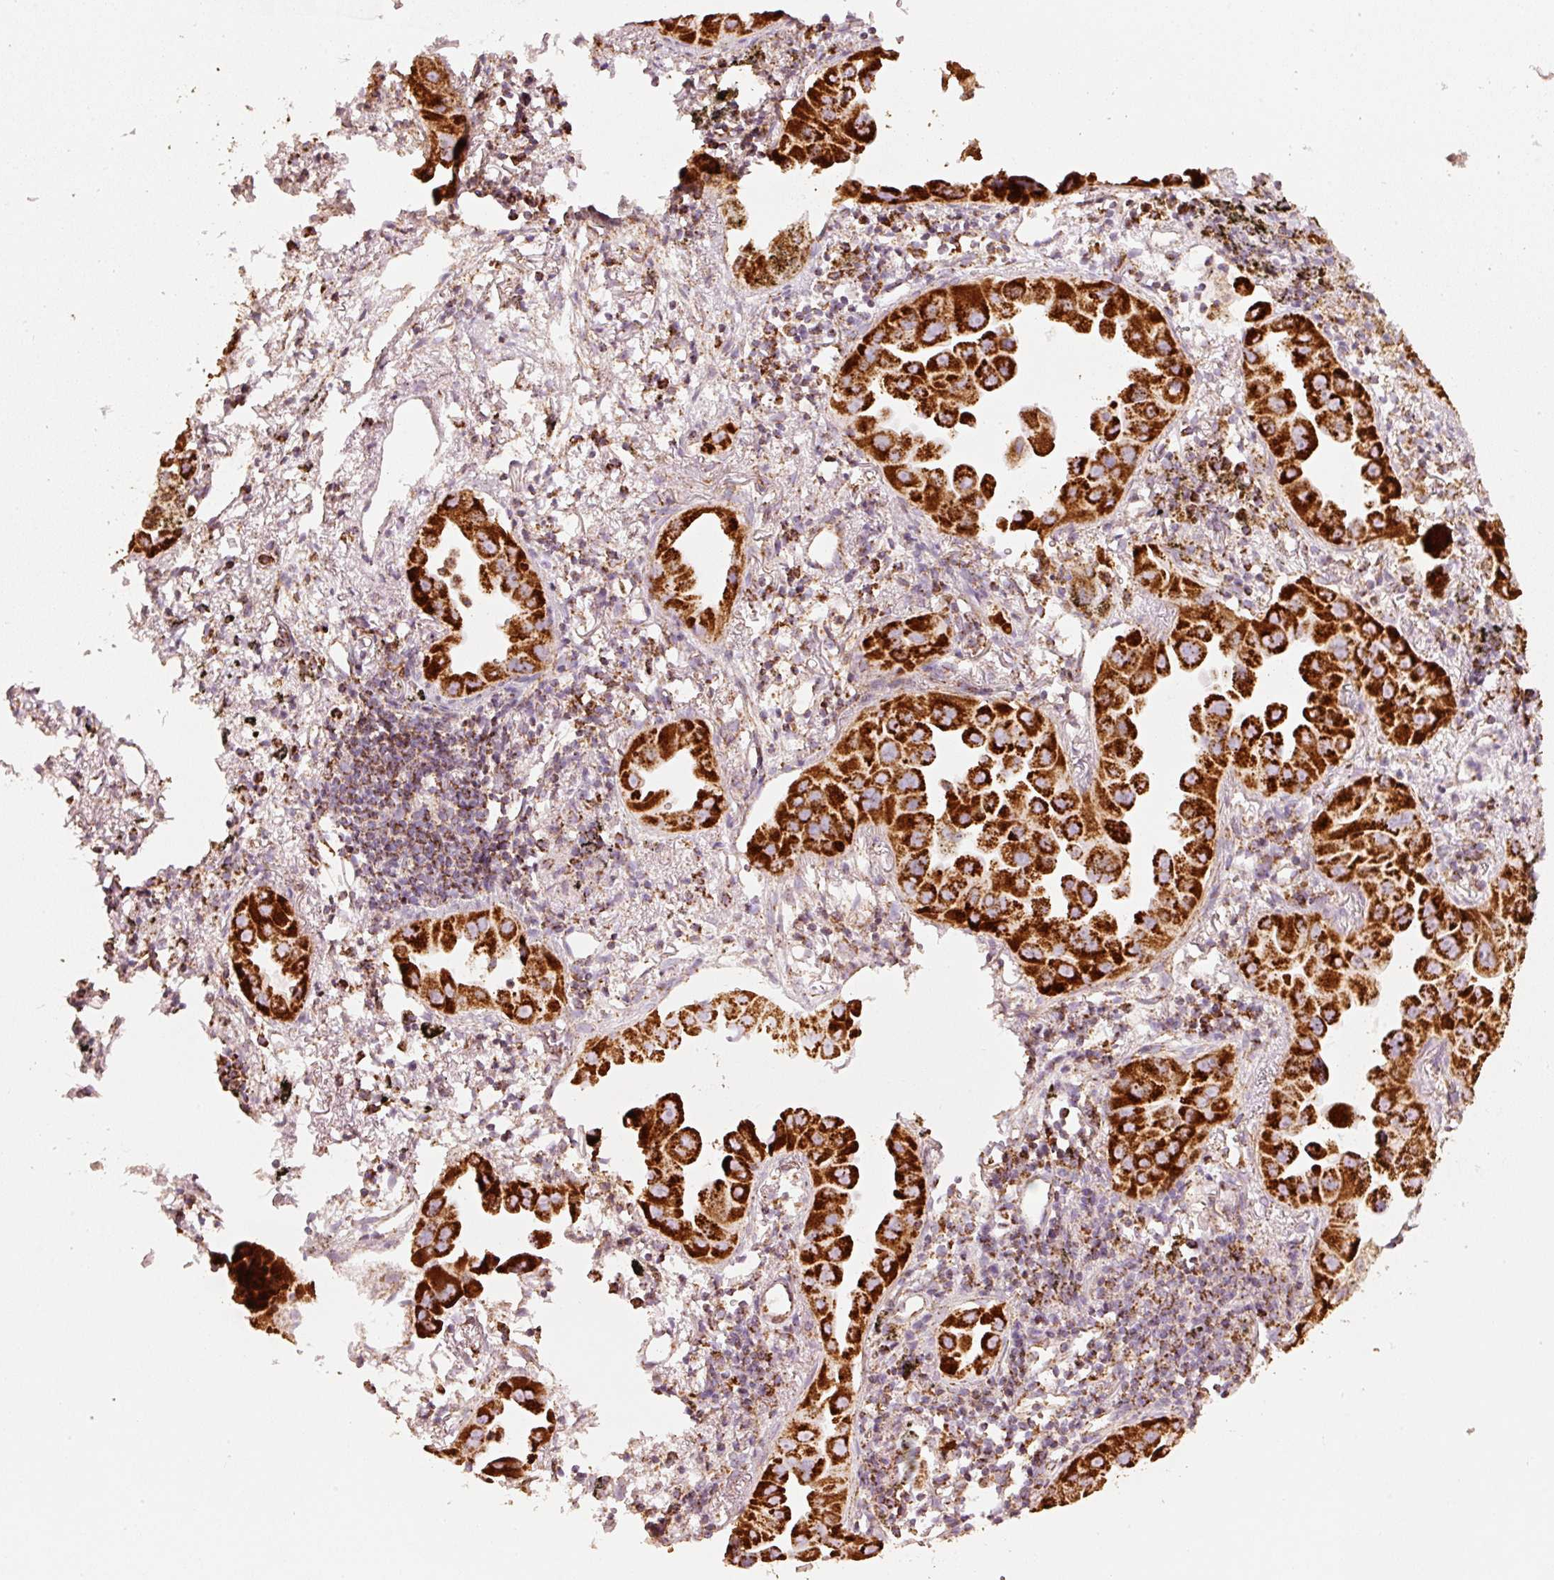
{"staining": {"intensity": "strong", "quantity": ">75%", "location": "cytoplasmic/membranous"}, "tissue": "lung cancer", "cell_type": "Tumor cells", "image_type": "cancer", "snomed": [{"axis": "morphology", "description": "Adenocarcinoma, NOS"}, {"axis": "topography", "description": "Lung"}], "caption": "Strong cytoplasmic/membranous protein staining is appreciated in about >75% of tumor cells in adenocarcinoma (lung). The staining was performed using DAB (3,3'-diaminobenzidine) to visualize the protein expression in brown, while the nuclei were stained in blue with hematoxylin (Magnification: 20x).", "gene": "UQCRC1", "patient": {"sex": "male", "age": 68}}